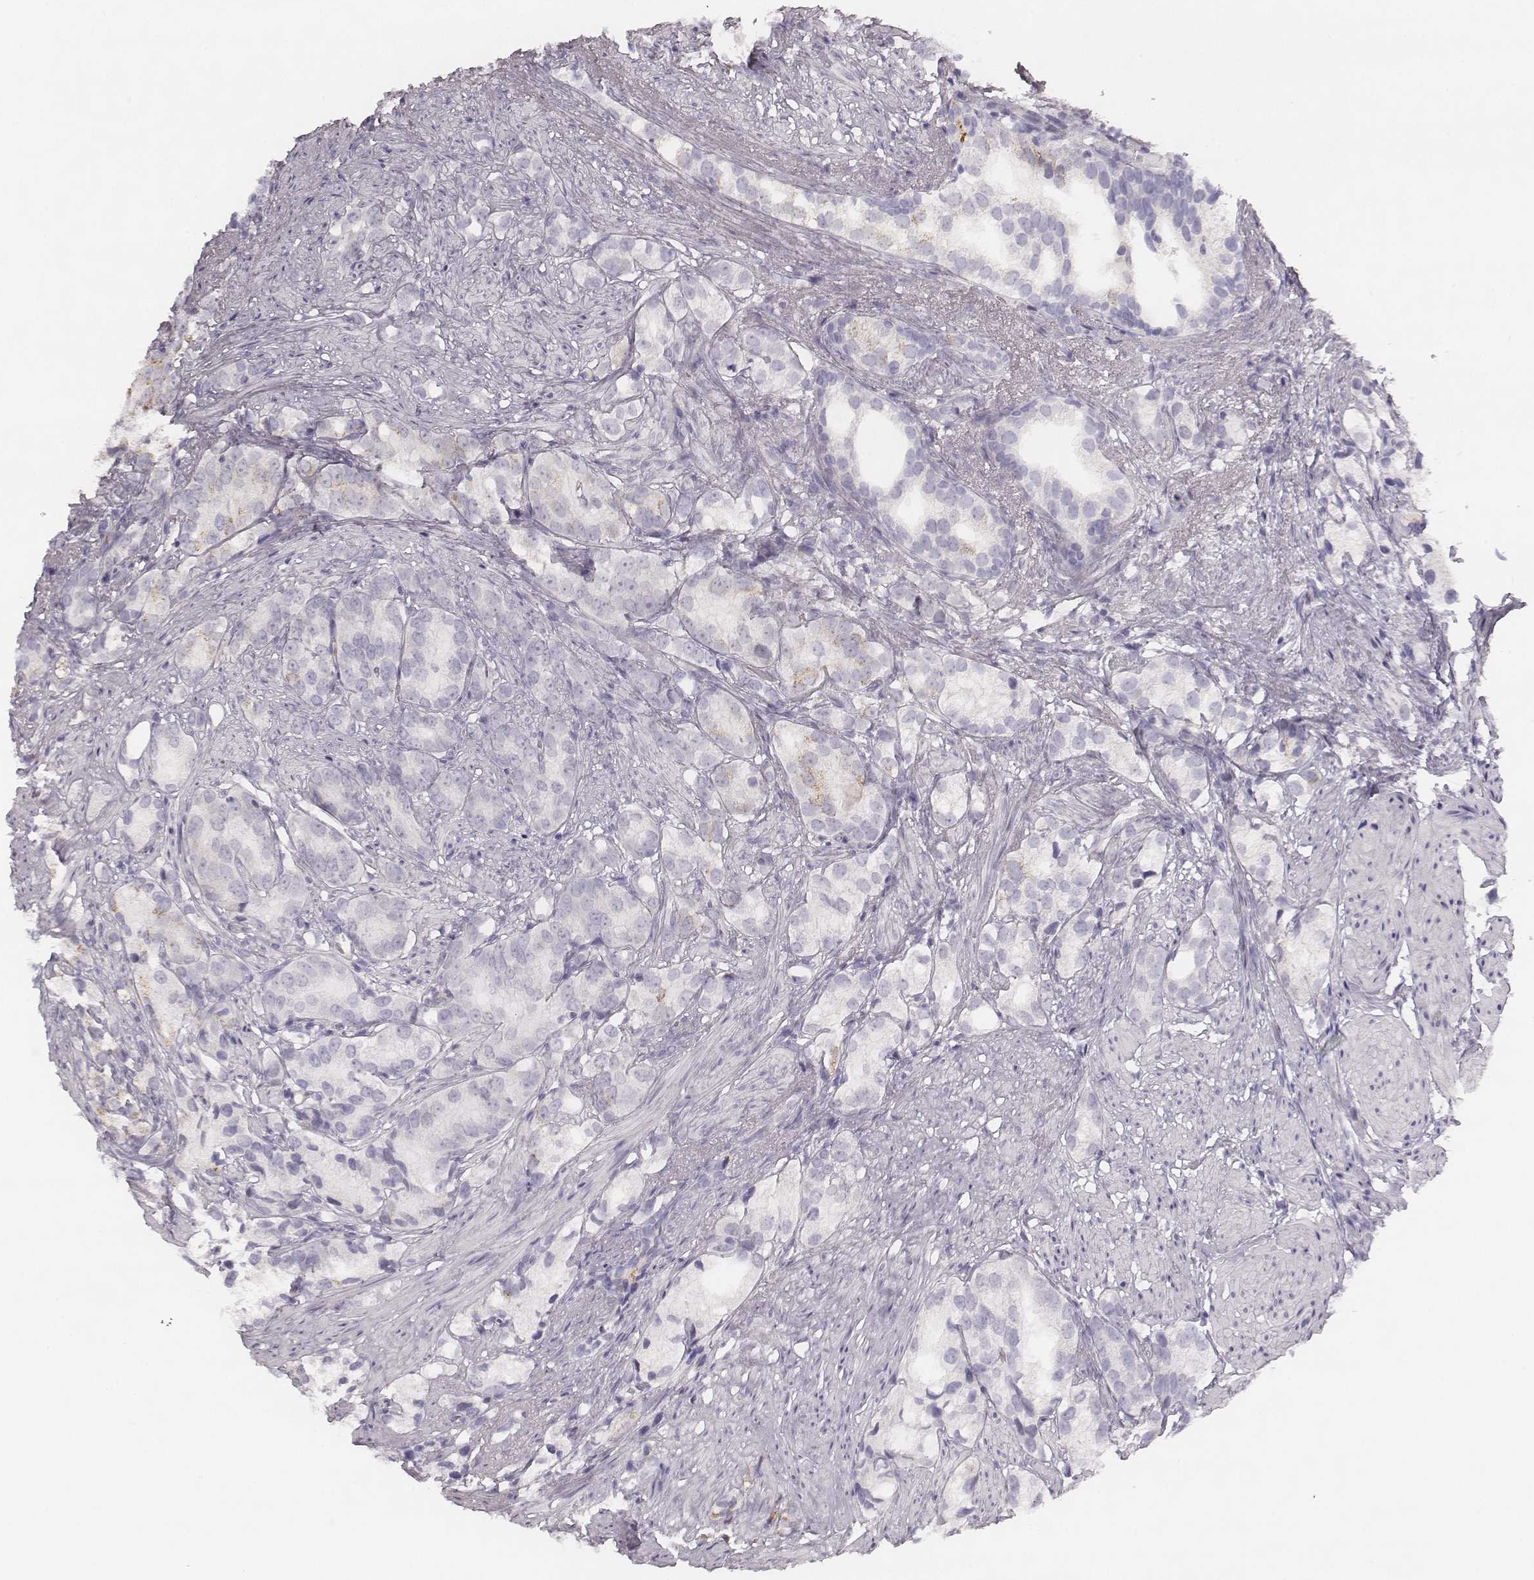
{"staining": {"intensity": "weak", "quantity": "<25%", "location": "cytoplasmic/membranous"}, "tissue": "prostate cancer", "cell_type": "Tumor cells", "image_type": "cancer", "snomed": [{"axis": "morphology", "description": "Adenocarcinoma, High grade"}, {"axis": "topography", "description": "Prostate"}], "caption": "A high-resolution image shows immunohistochemistry (IHC) staining of prostate cancer, which exhibits no significant positivity in tumor cells.", "gene": "KCNJ12", "patient": {"sex": "male", "age": 82}}